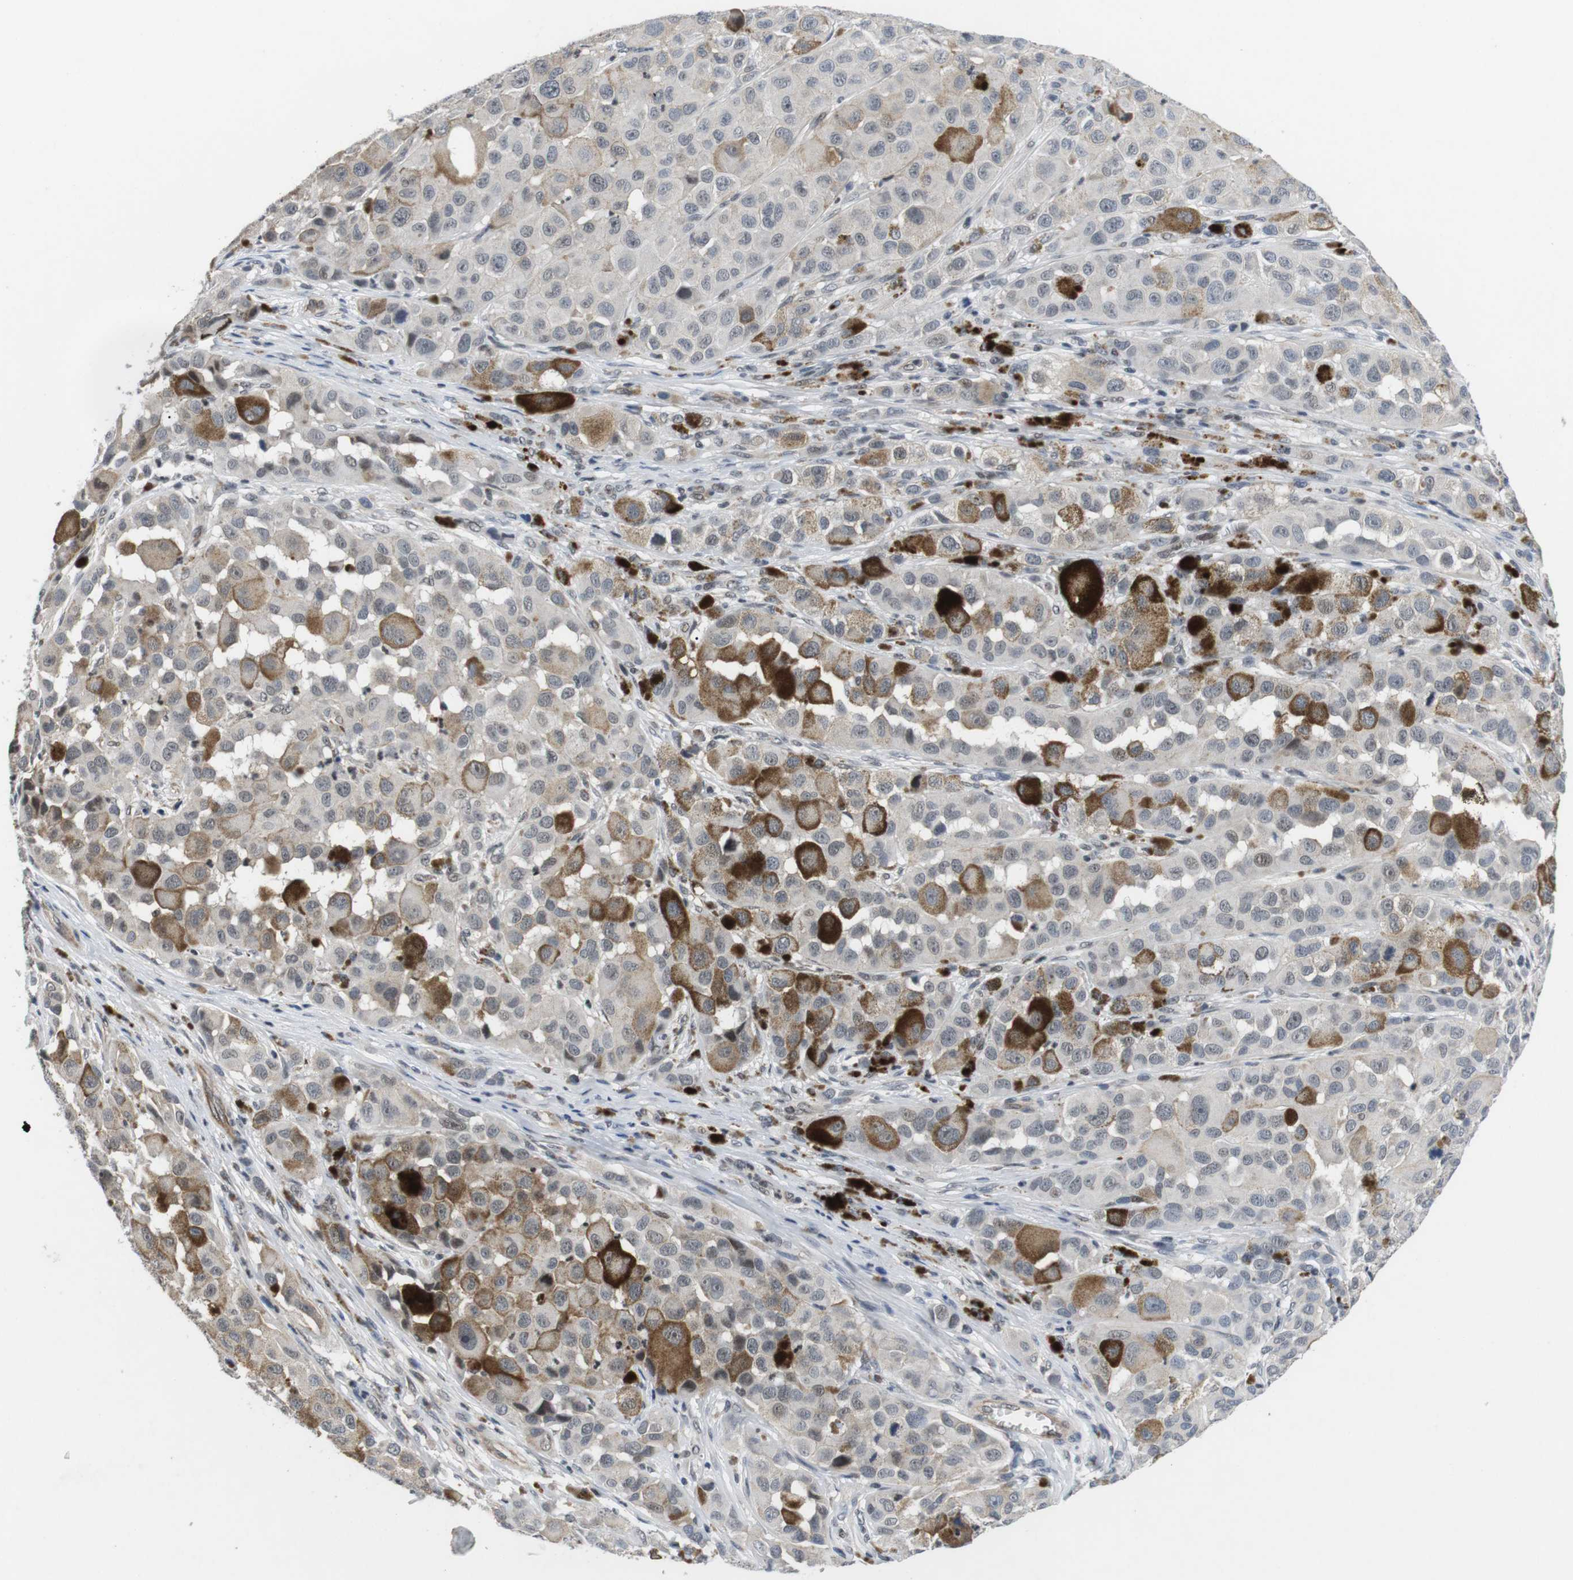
{"staining": {"intensity": "negative", "quantity": "none", "location": "none"}, "tissue": "melanoma", "cell_type": "Tumor cells", "image_type": "cancer", "snomed": [{"axis": "morphology", "description": "Malignant melanoma, NOS"}, {"axis": "topography", "description": "Skin"}], "caption": "There is no significant positivity in tumor cells of malignant melanoma.", "gene": "NECTIN1", "patient": {"sex": "male", "age": 96}}